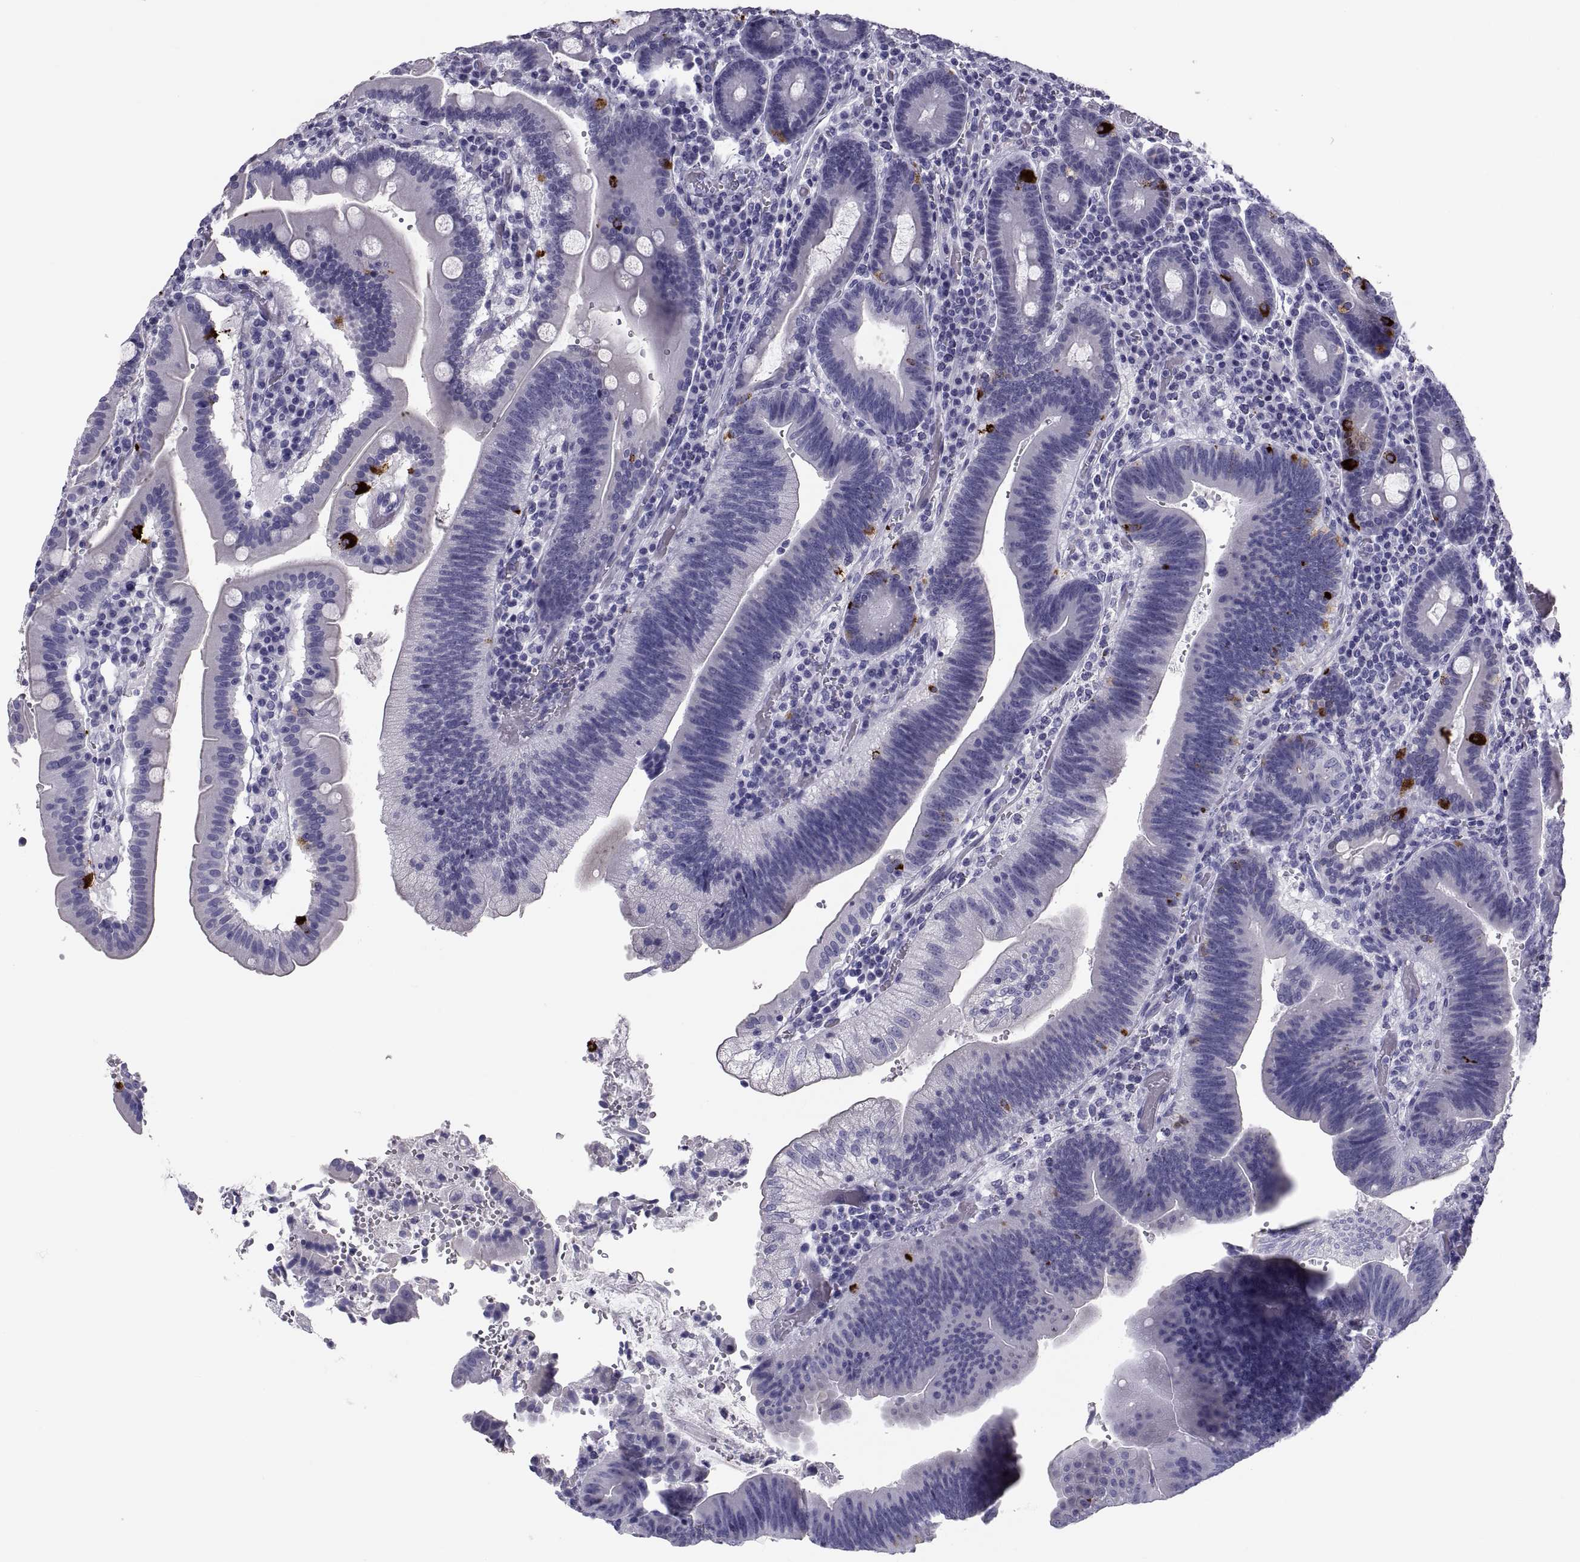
{"staining": {"intensity": "strong", "quantity": "<25%", "location": "cytoplasmic/membranous"}, "tissue": "duodenum", "cell_type": "Glandular cells", "image_type": "normal", "snomed": [{"axis": "morphology", "description": "Normal tissue, NOS"}, {"axis": "topography", "description": "Duodenum"}], "caption": "IHC staining of normal duodenum, which shows medium levels of strong cytoplasmic/membranous positivity in approximately <25% of glandular cells indicating strong cytoplasmic/membranous protein positivity. The staining was performed using DAB (3,3'-diaminobenzidine) (brown) for protein detection and nuclei were counterstained in hematoxylin (blue).", "gene": "DEFB129", "patient": {"sex": "female", "age": 62}}